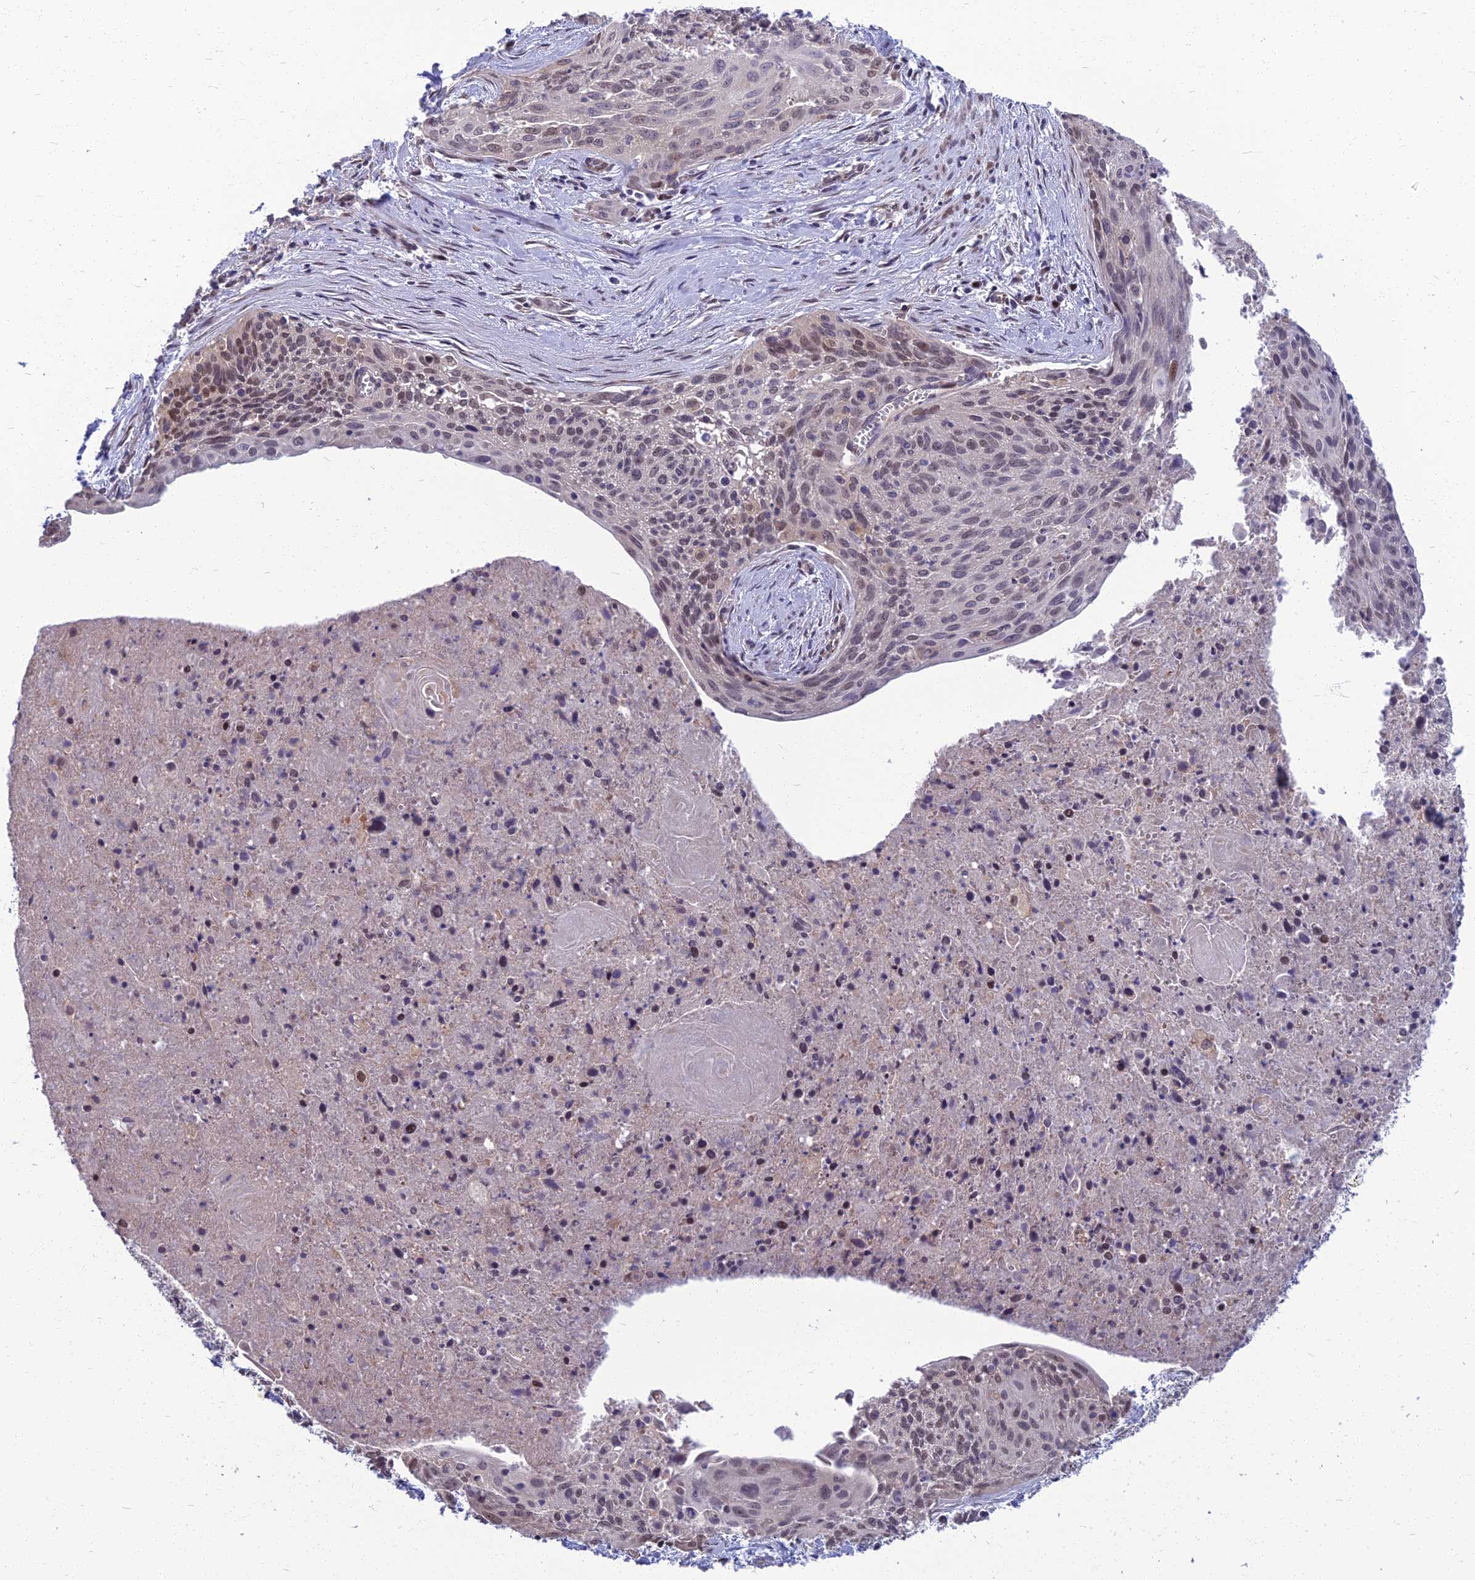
{"staining": {"intensity": "moderate", "quantity": "25%-75%", "location": "nuclear"}, "tissue": "cervical cancer", "cell_type": "Tumor cells", "image_type": "cancer", "snomed": [{"axis": "morphology", "description": "Squamous cell carcinoma, NOS"}, {"axis": "topography", "description": "Cervix"}], "caption": "This photomicrograph displays immunohistochemistry (IHC) staining of cervical cancer (squamous cell carcinoma), with medium moderate nuclear positivity in approximately 25%-75% of tumor cells.", "gene": "NR4A3", "patient": {"sex": "female", "age": 55}}